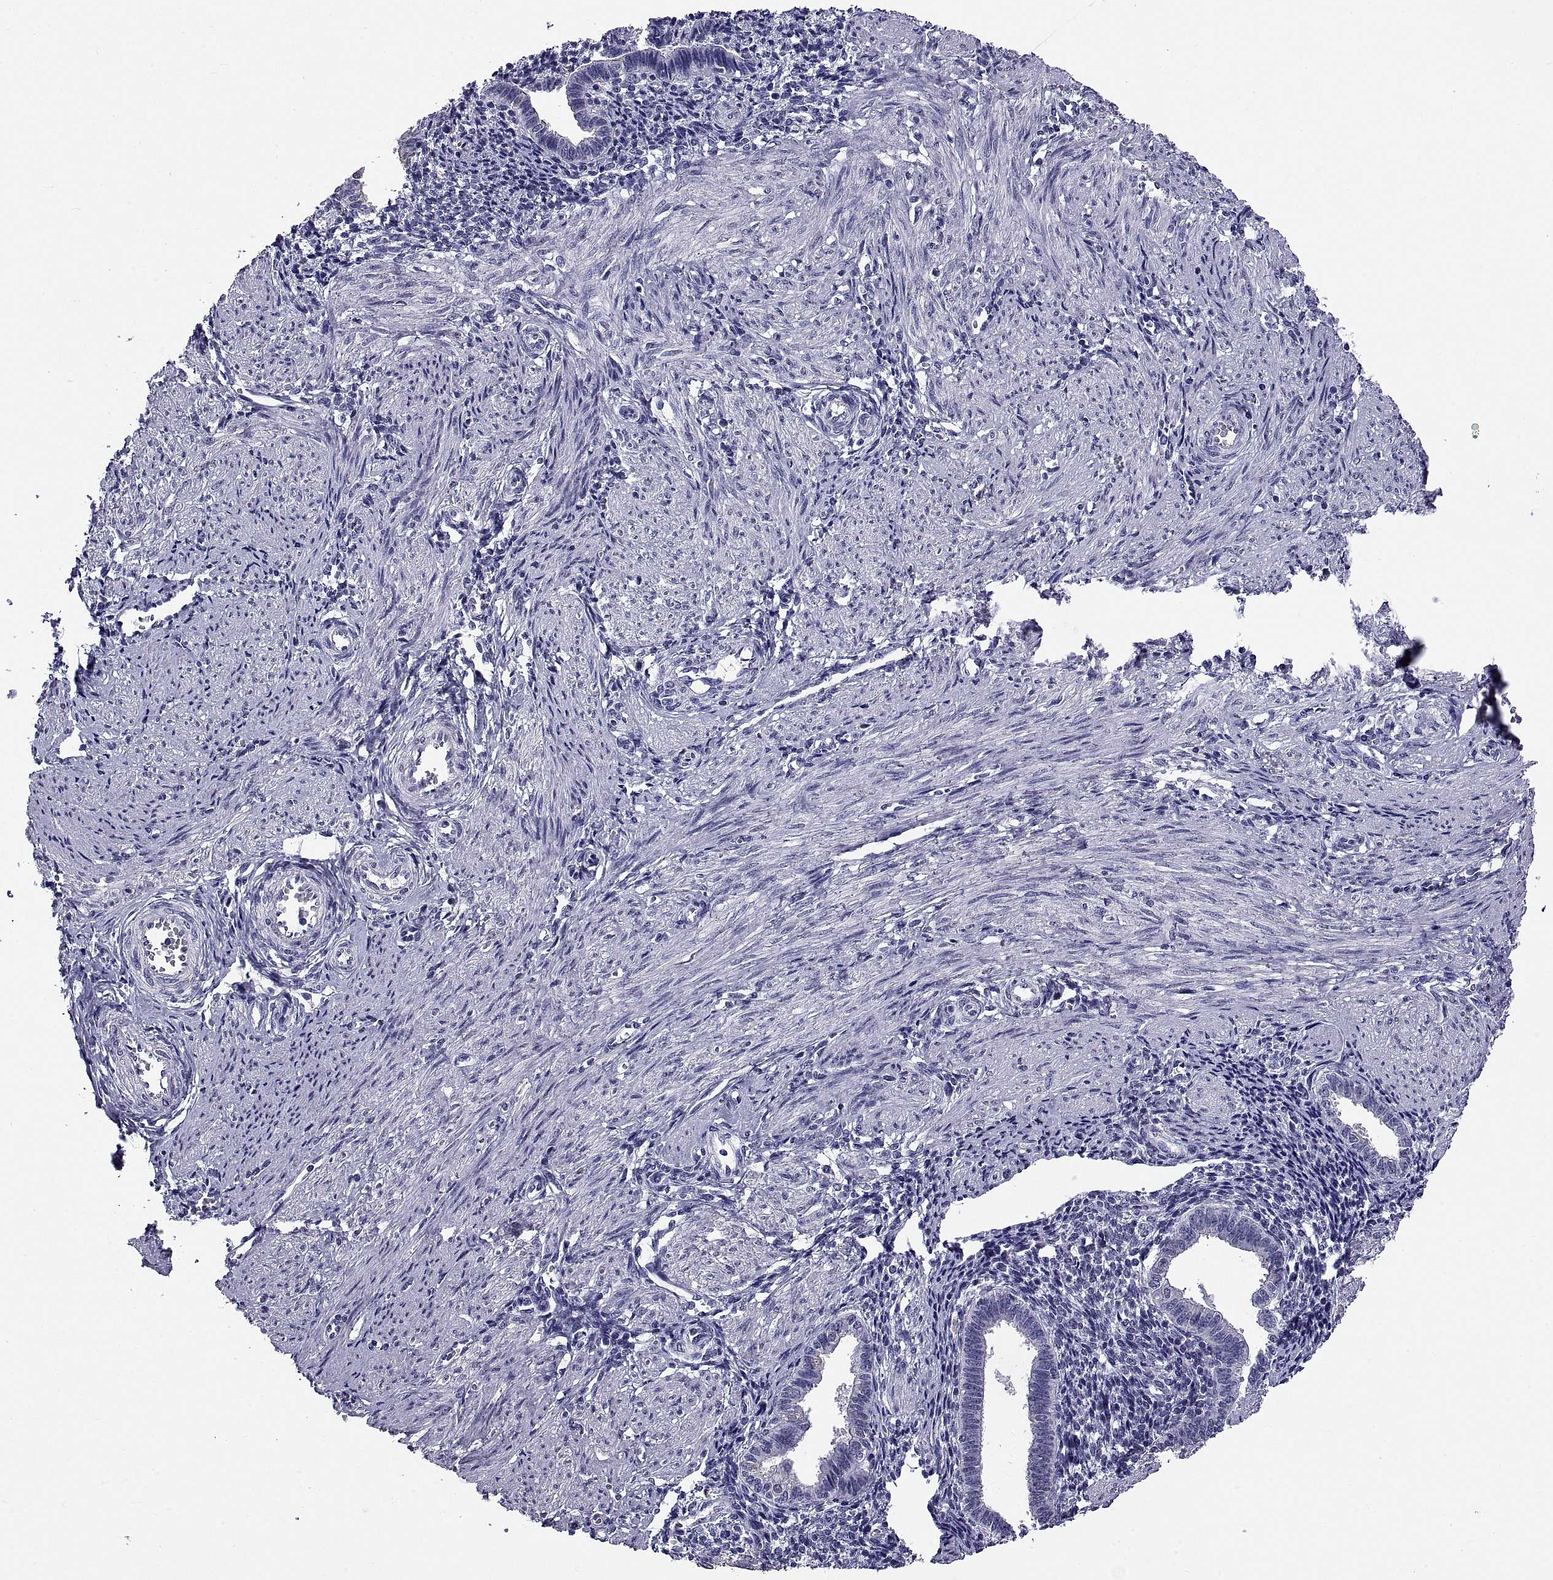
{"staining": {"intensity": "negative", "quantity": "none", "location": "none"}, "tissue": "endometrium", "cell_type": "Cells in endometrial stroma", "image_type": "normal", "snomed": [{"axis": "morphology", "description": "Normal tissue, NOS"}, {"axis": "topography", "description": "Endometrium"}], "caption": "Immunohistochemistry (IHC) histopathology image of benign endometrium: endometrium stained with DAB displays no significant protein positivity in cells in endometrial stroma.", "gene": "TGFBR3L", "patient": {"sex": "female", "age": 37}}